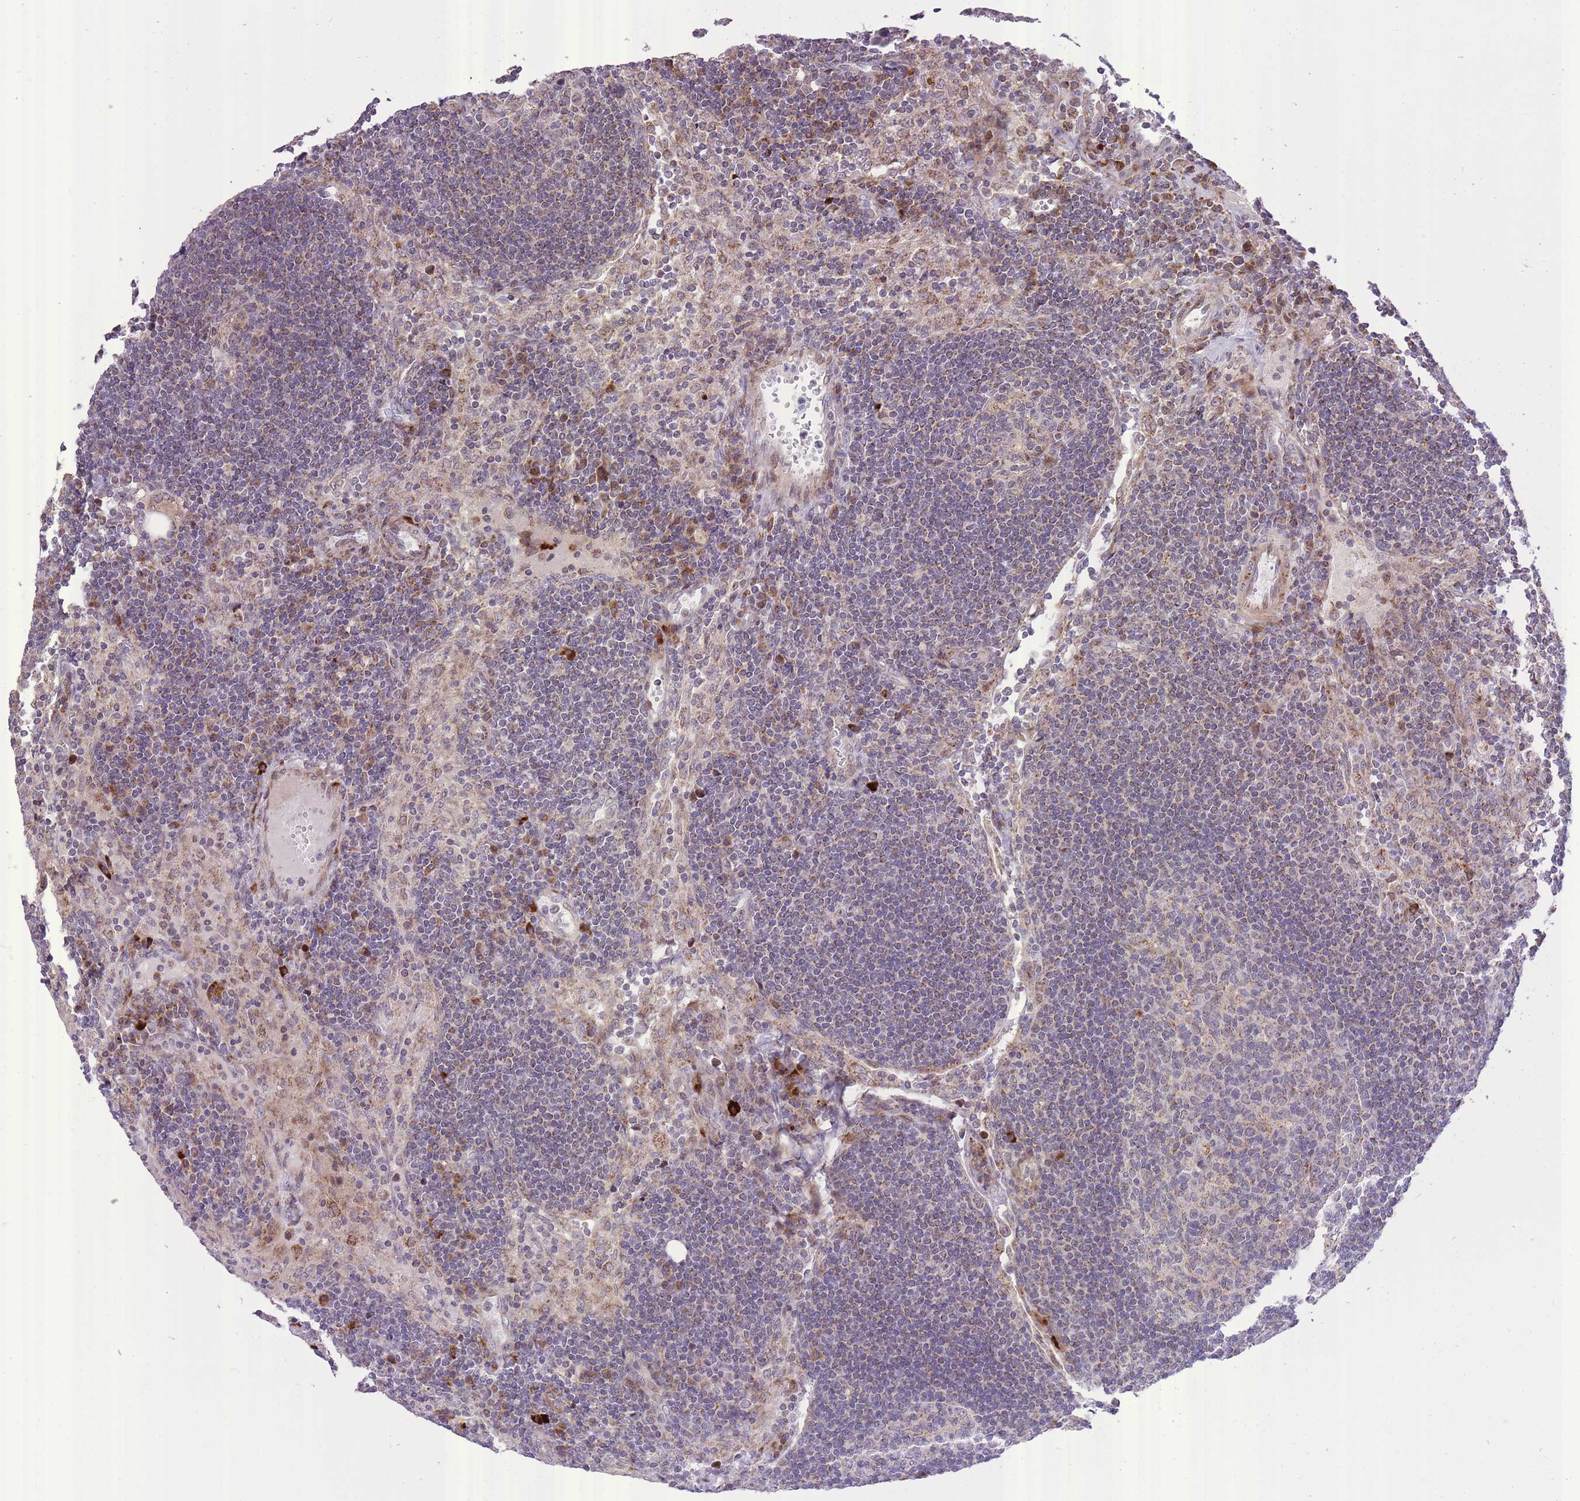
{"staining": {"intensity": "negative", "quantity": "none", "location": "none"}, "tissue": "lymph node", "cell_type": "Germinal center cells", "image_type": "normal", "snomed": [{"axis": "morphology", "description": "Normal tissue, NOS"}, {"axis": "topography", "description": "Lymph node"}], "caption": "Protein analysis of benign lymph node shows no significant positivity in germinal center cells. (Brightfield microscopy of DAB IHC at high magnification).", "gene": "SLC4A4", "patient": {"sex": "female", "age": 73}}